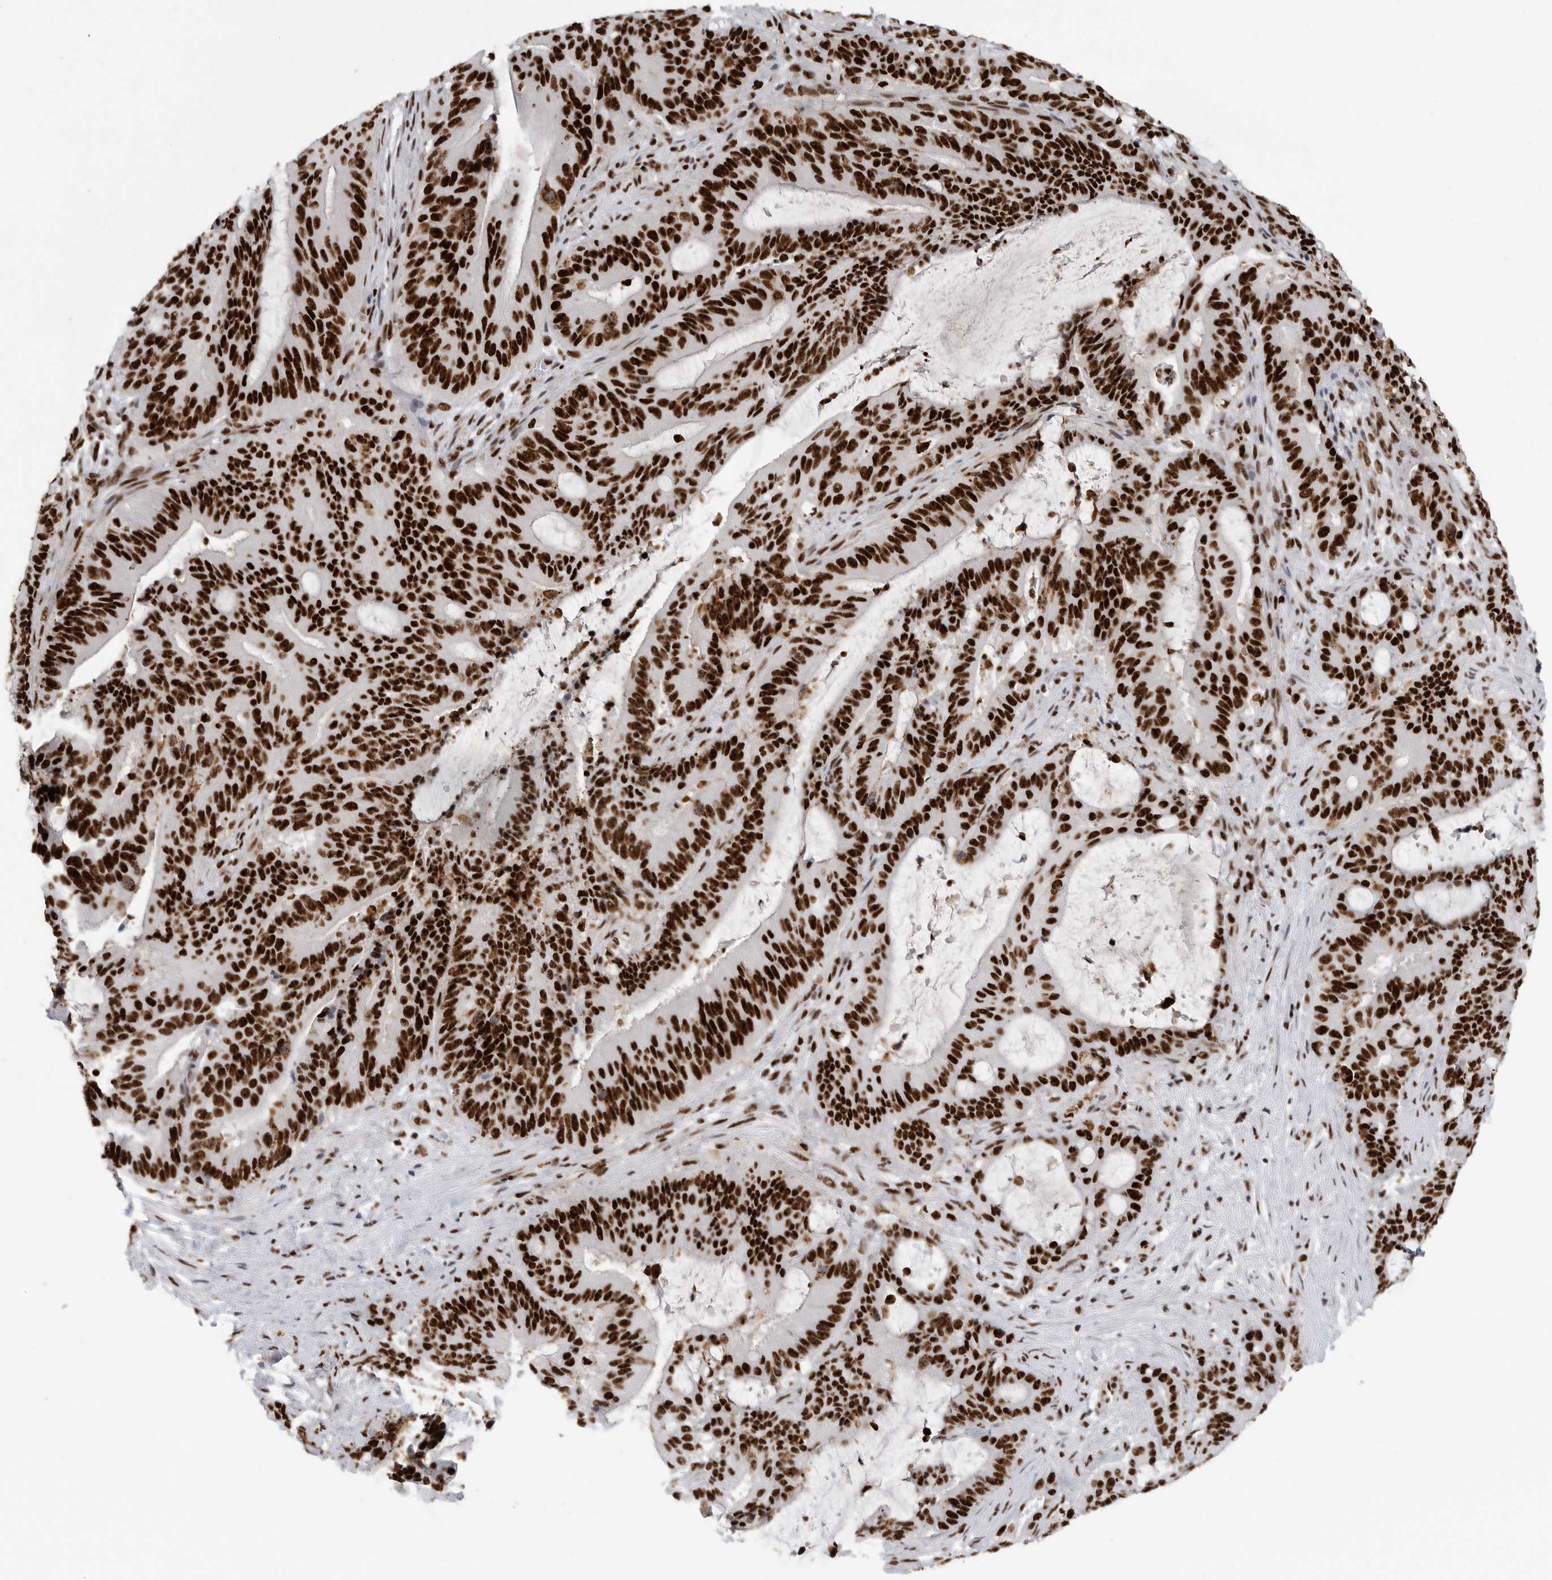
{"staining": {"intensity": "strong", "quantity": ">75%", "location": "nuclear"}, "tissue": "liver cancer", "cell_type": "Tumor cells", "image_type": "cancer", "snomed": [{"axis": "morphology", "description": "Normal tissue, NOS"}, {"axis": "morphology", "description": "Cholangiocarcinoma"}, {"axis": "topography", "description": "Liver"}, {"axis": "topography", "description": "Peripheral nerve tissue"}], "caption": "Approximately >75% of tumor cells in liver cancer (cholangiocarcinoma) reveal strong nuclear protein staining as visualized by brown immunohistochemical staining.", "gene": "BCLAF1", "patient": {"sex": "female", "age": 73}}